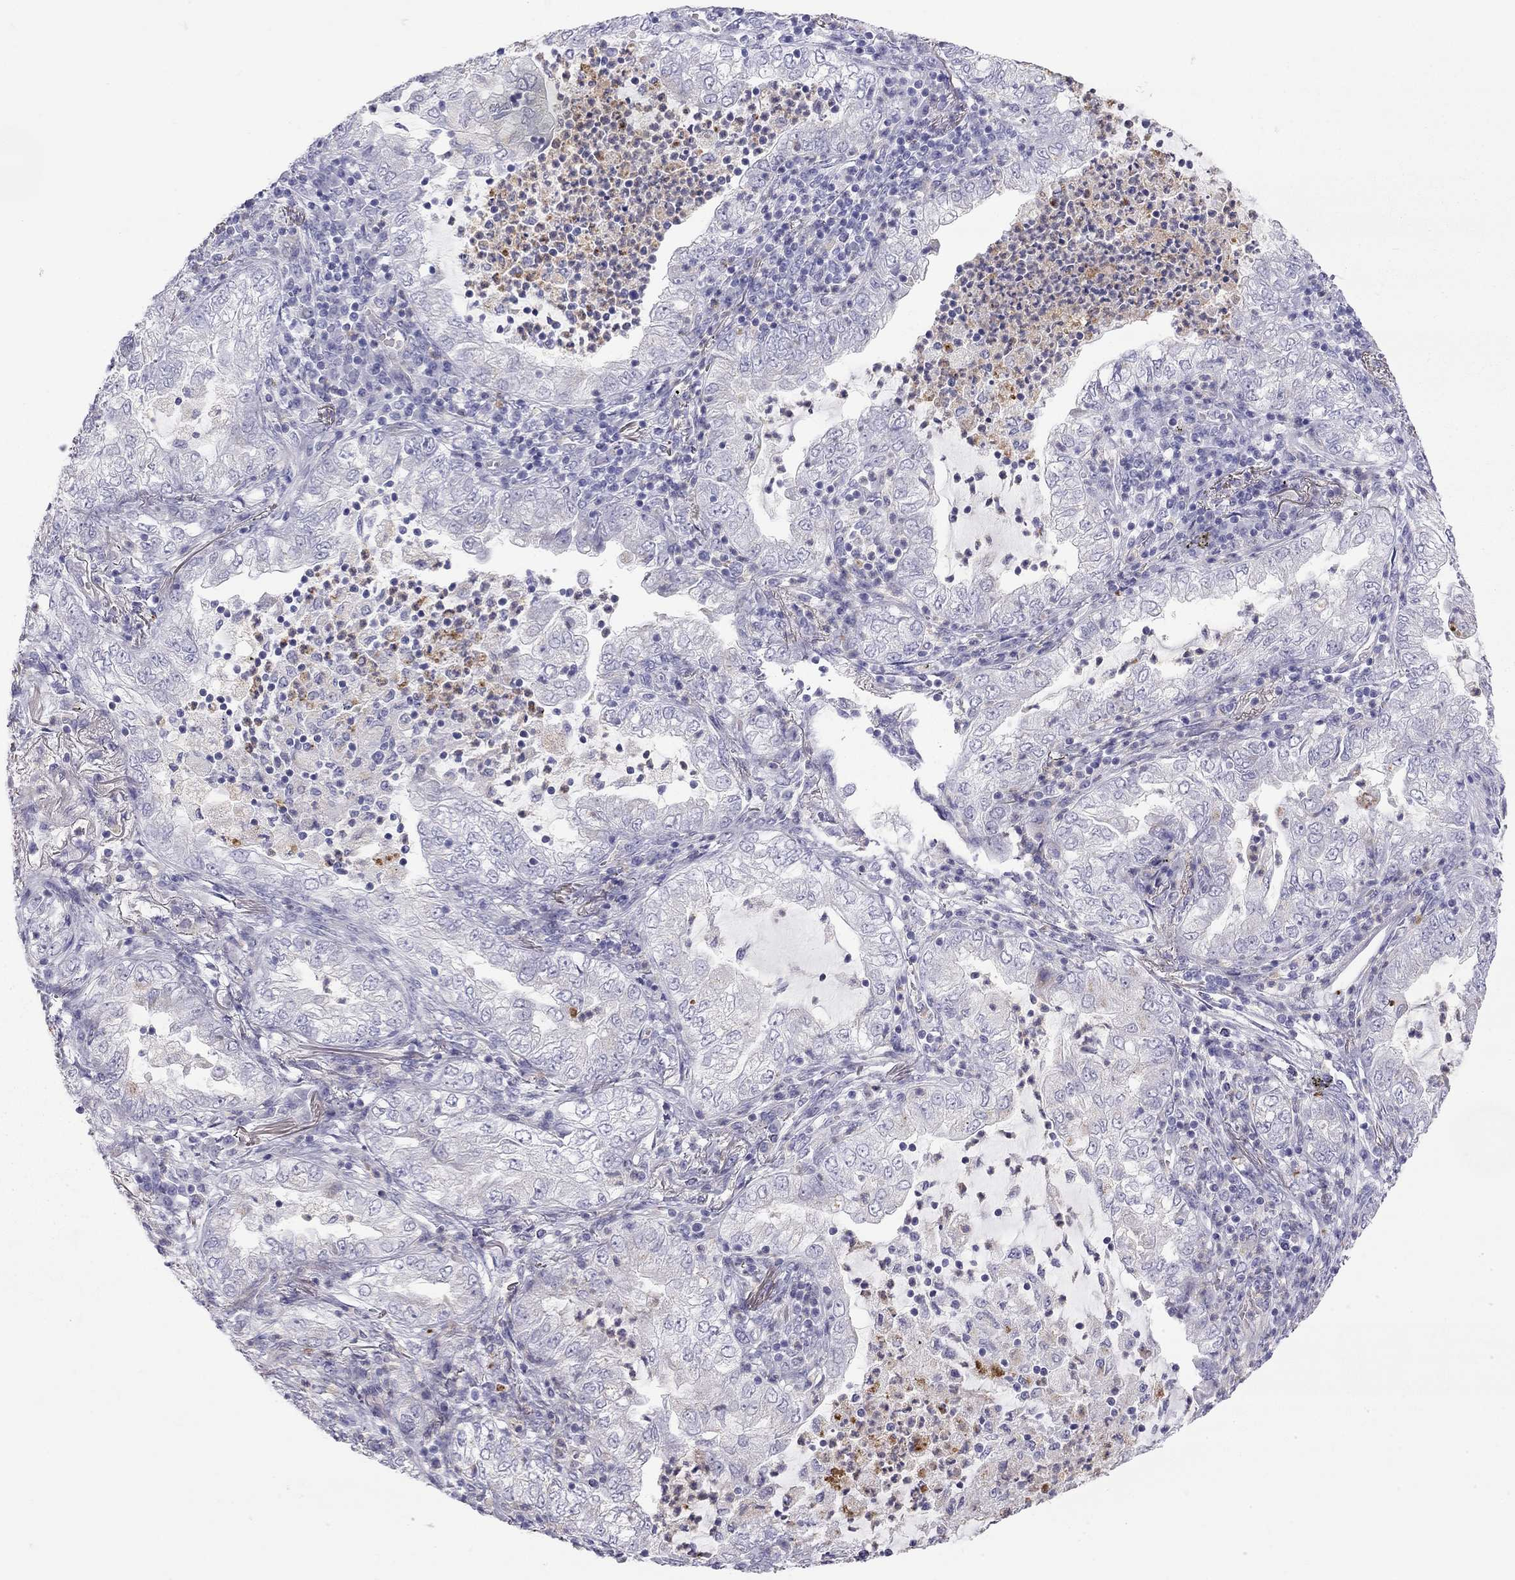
{"staining": {"intensity": "negative", "quantity": "none", "location": "none"}, "tissue": "lung cancer", "cell_type": "Tumor cells", "image_type": "cancer", "snomed": [{"axis": "morphology", "description": "Adenocarcinoma, NOS"}, {"axis": "topography", "description": "Lung"}], "caption": "Tumor cells show no significant protein positivity in adenocarcinoma (lung).", "gene": "TDRD6", "patient": {"sex": "female", "age": 73}}